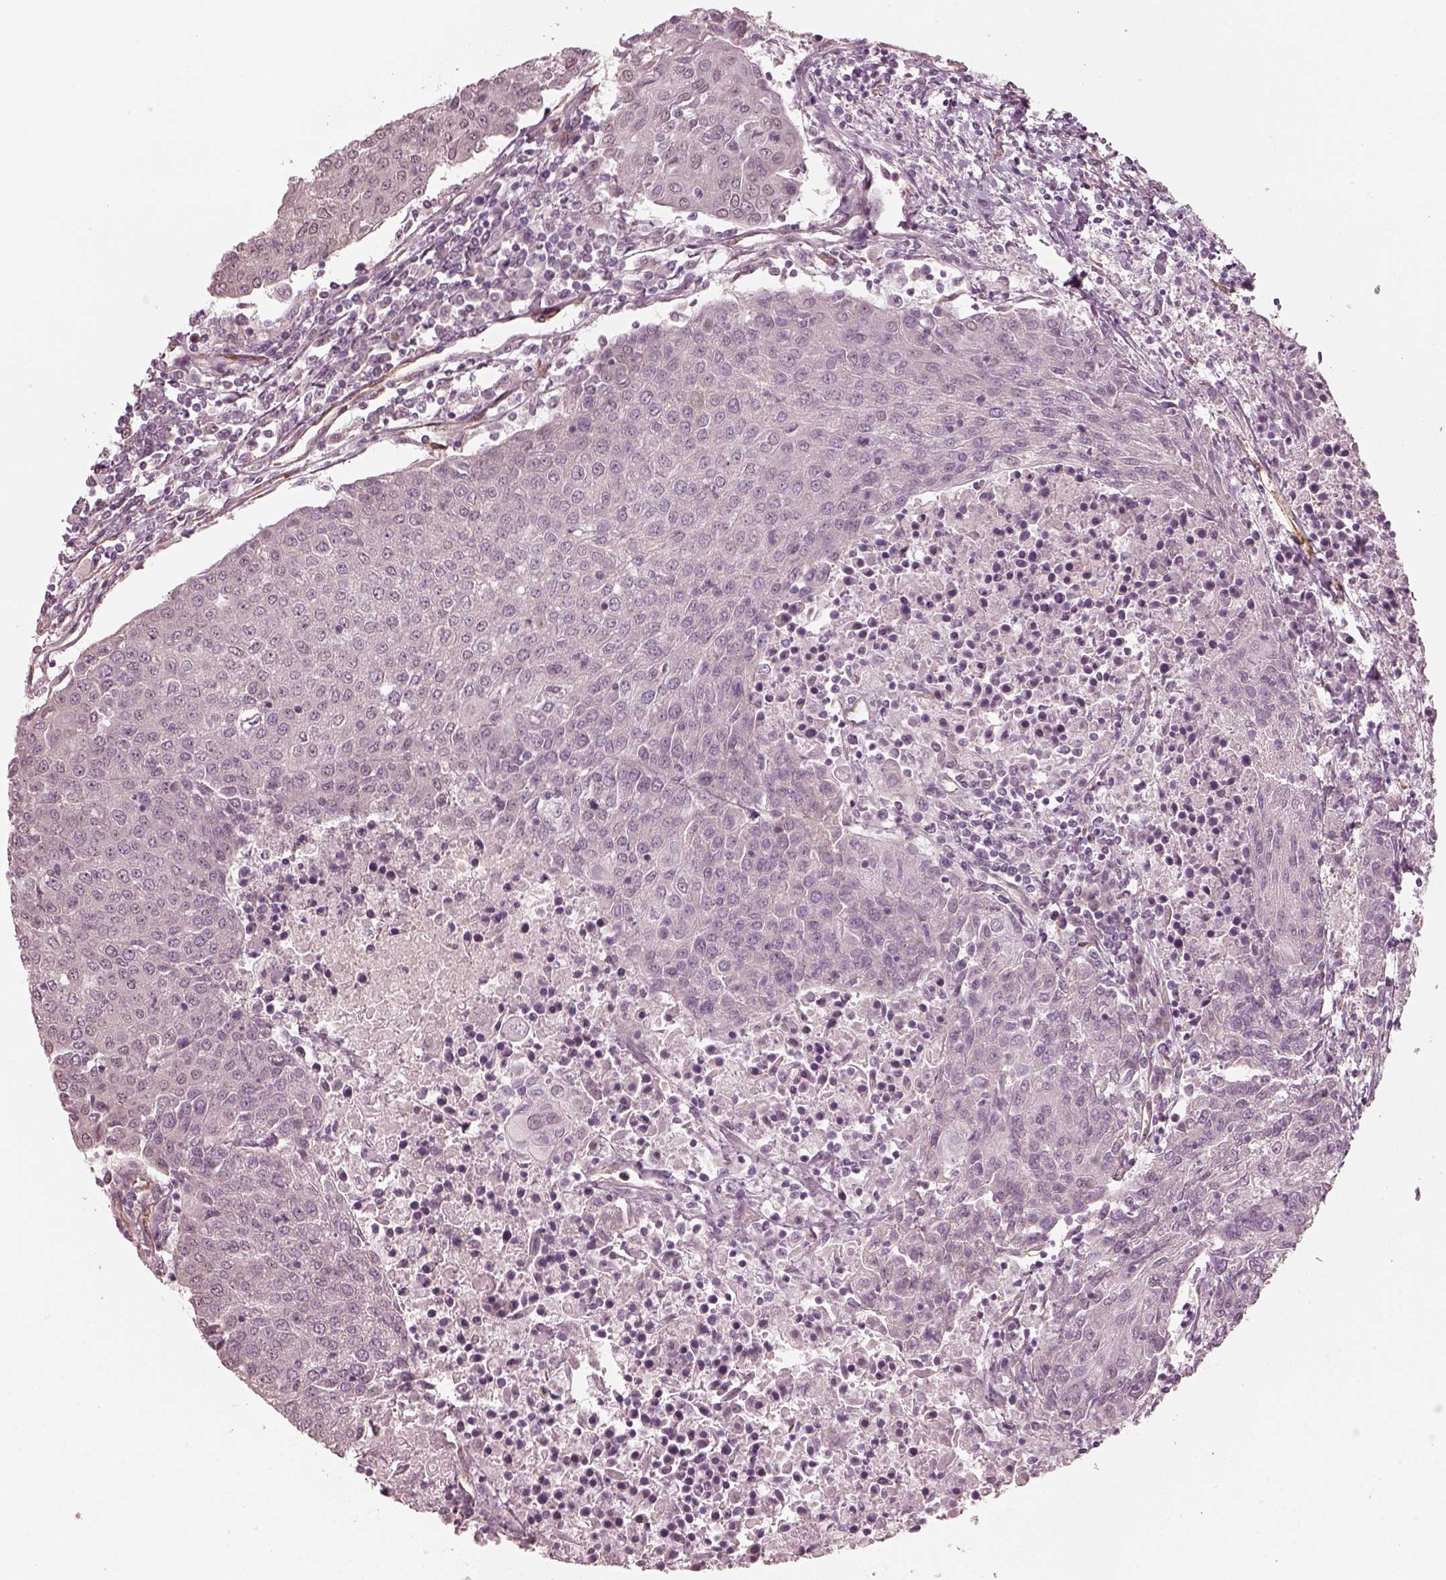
{"staining": {"intensity": "negative", "quantity": "none", "location": "none"}, "tissue": "urothelial cancer", "cell_type": "Tumor cells", "image_type": "cancer", "snomed": [{"axis": "morphology", "description": "Urothelial carcinoma, High grade"}, {"axis": "topography", "description": "Urinary bladder"}], "caption": "IHC micrograph of neoplastic tissue: high-grade urothelial carcinoma stained with DAB exhibits no significant protein expression in tumor cells. The staining was performed using DAB (3,3'-diaminobenzidine) to visualize the protein expression in brown, while the nuclei were stained in blue with hematoxylin (Magnification: 20x).", "gene": "RPGRIP1", "patient": {"sex": "female", "age": 85}}